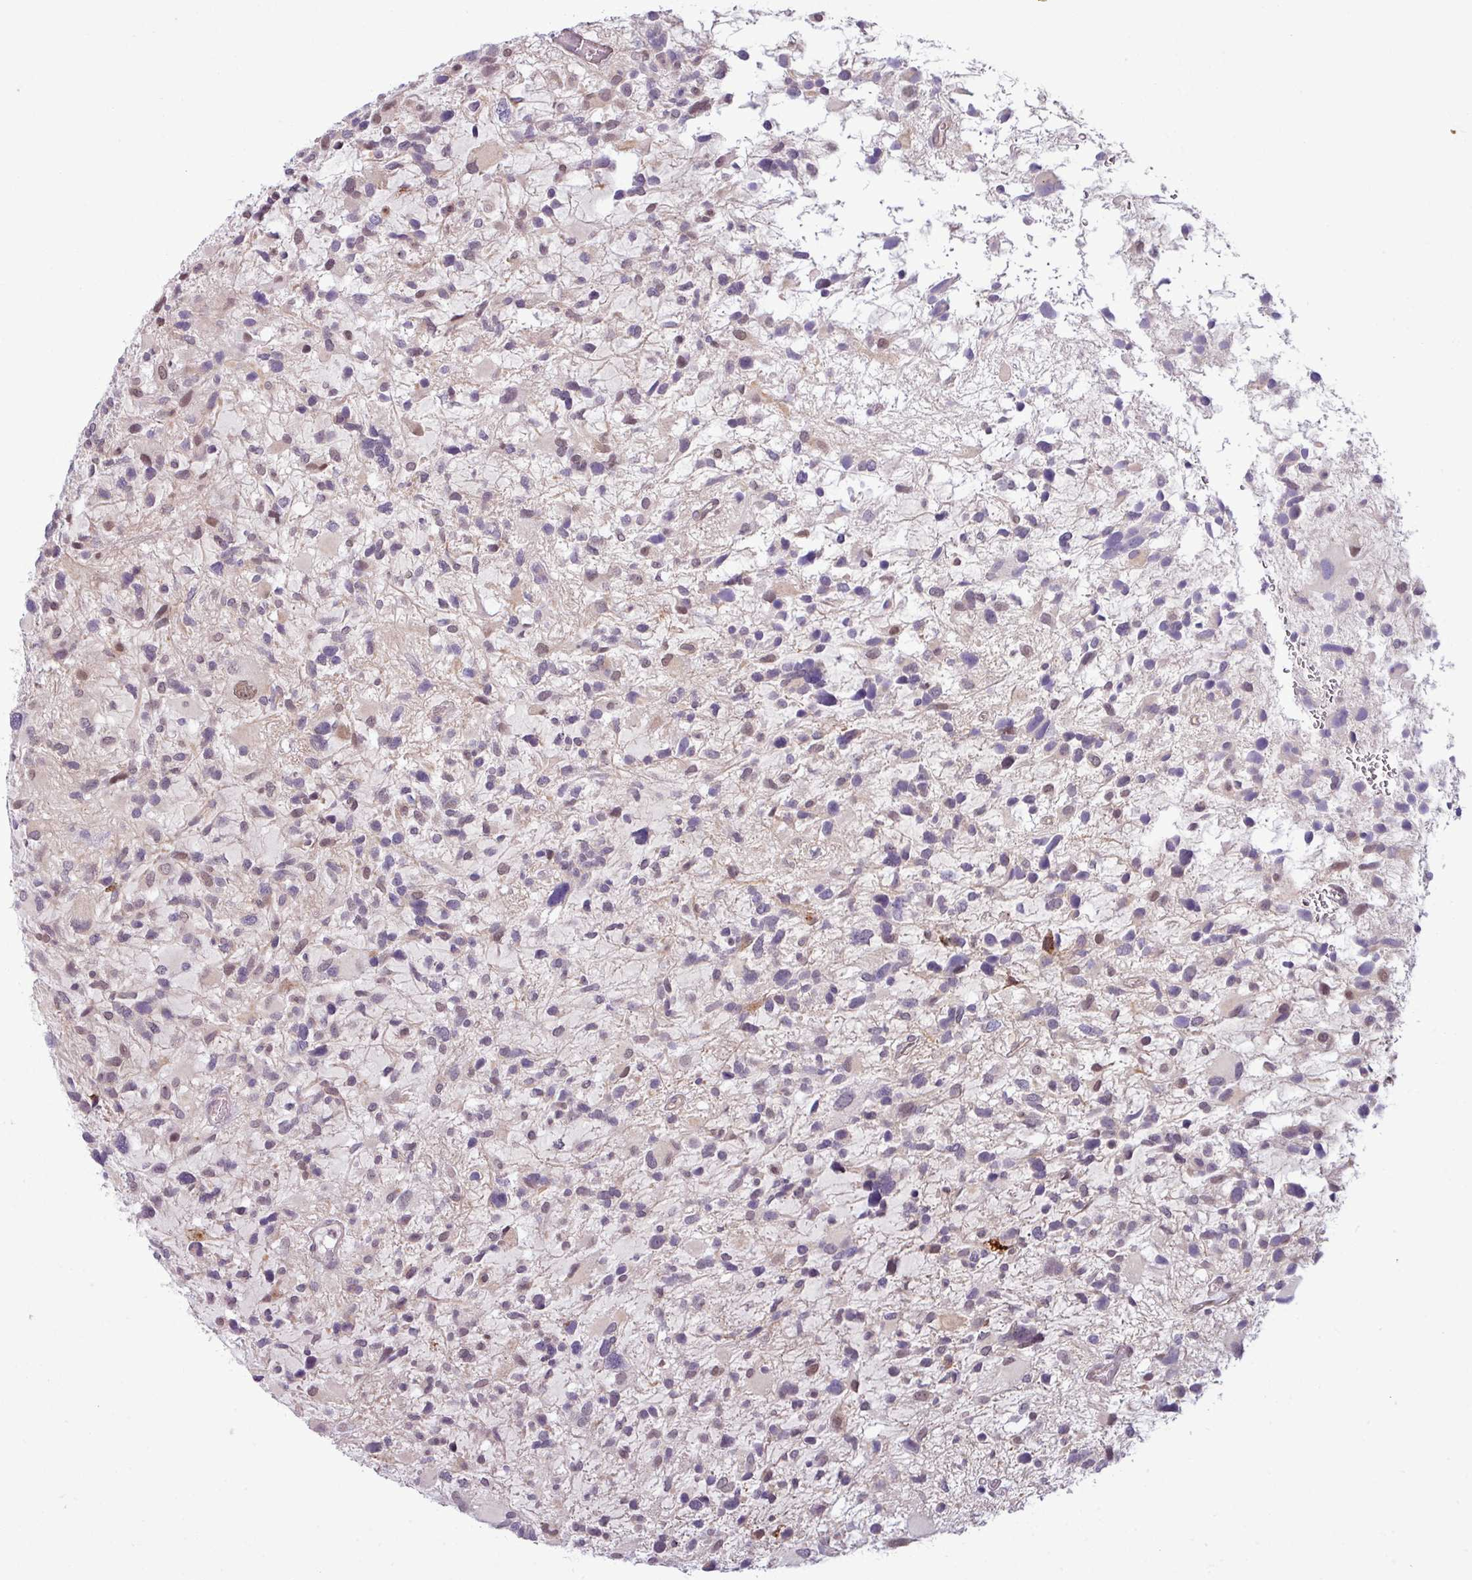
{"staining": {"intensity": "moderate", "quantity": "<25%", "location": "cytoplasmic/membranous,nuclear"}, "tissue": "glioma", "cell_type": "Tumor cells", "image_type": "cancer", "snomed": [{"axis": "morphology", "description": "Glioma, malignant, High grade"}, {"axis": "topography", "description": "Brain"}], "caption": "Immunohistochemistry (DAB) staining of human high-grade glioma (malignant) shows moderate cytoplasmic/membranous and nuclear protein staining in approximately <25% of tumor cells. The protein is stained brown, and the nuclei are stained in blue (DAB IHC with brightfield microscopy, high magnification).", "gene": "CCDC144A", "patient": {"sex": "female", "age": 11}}